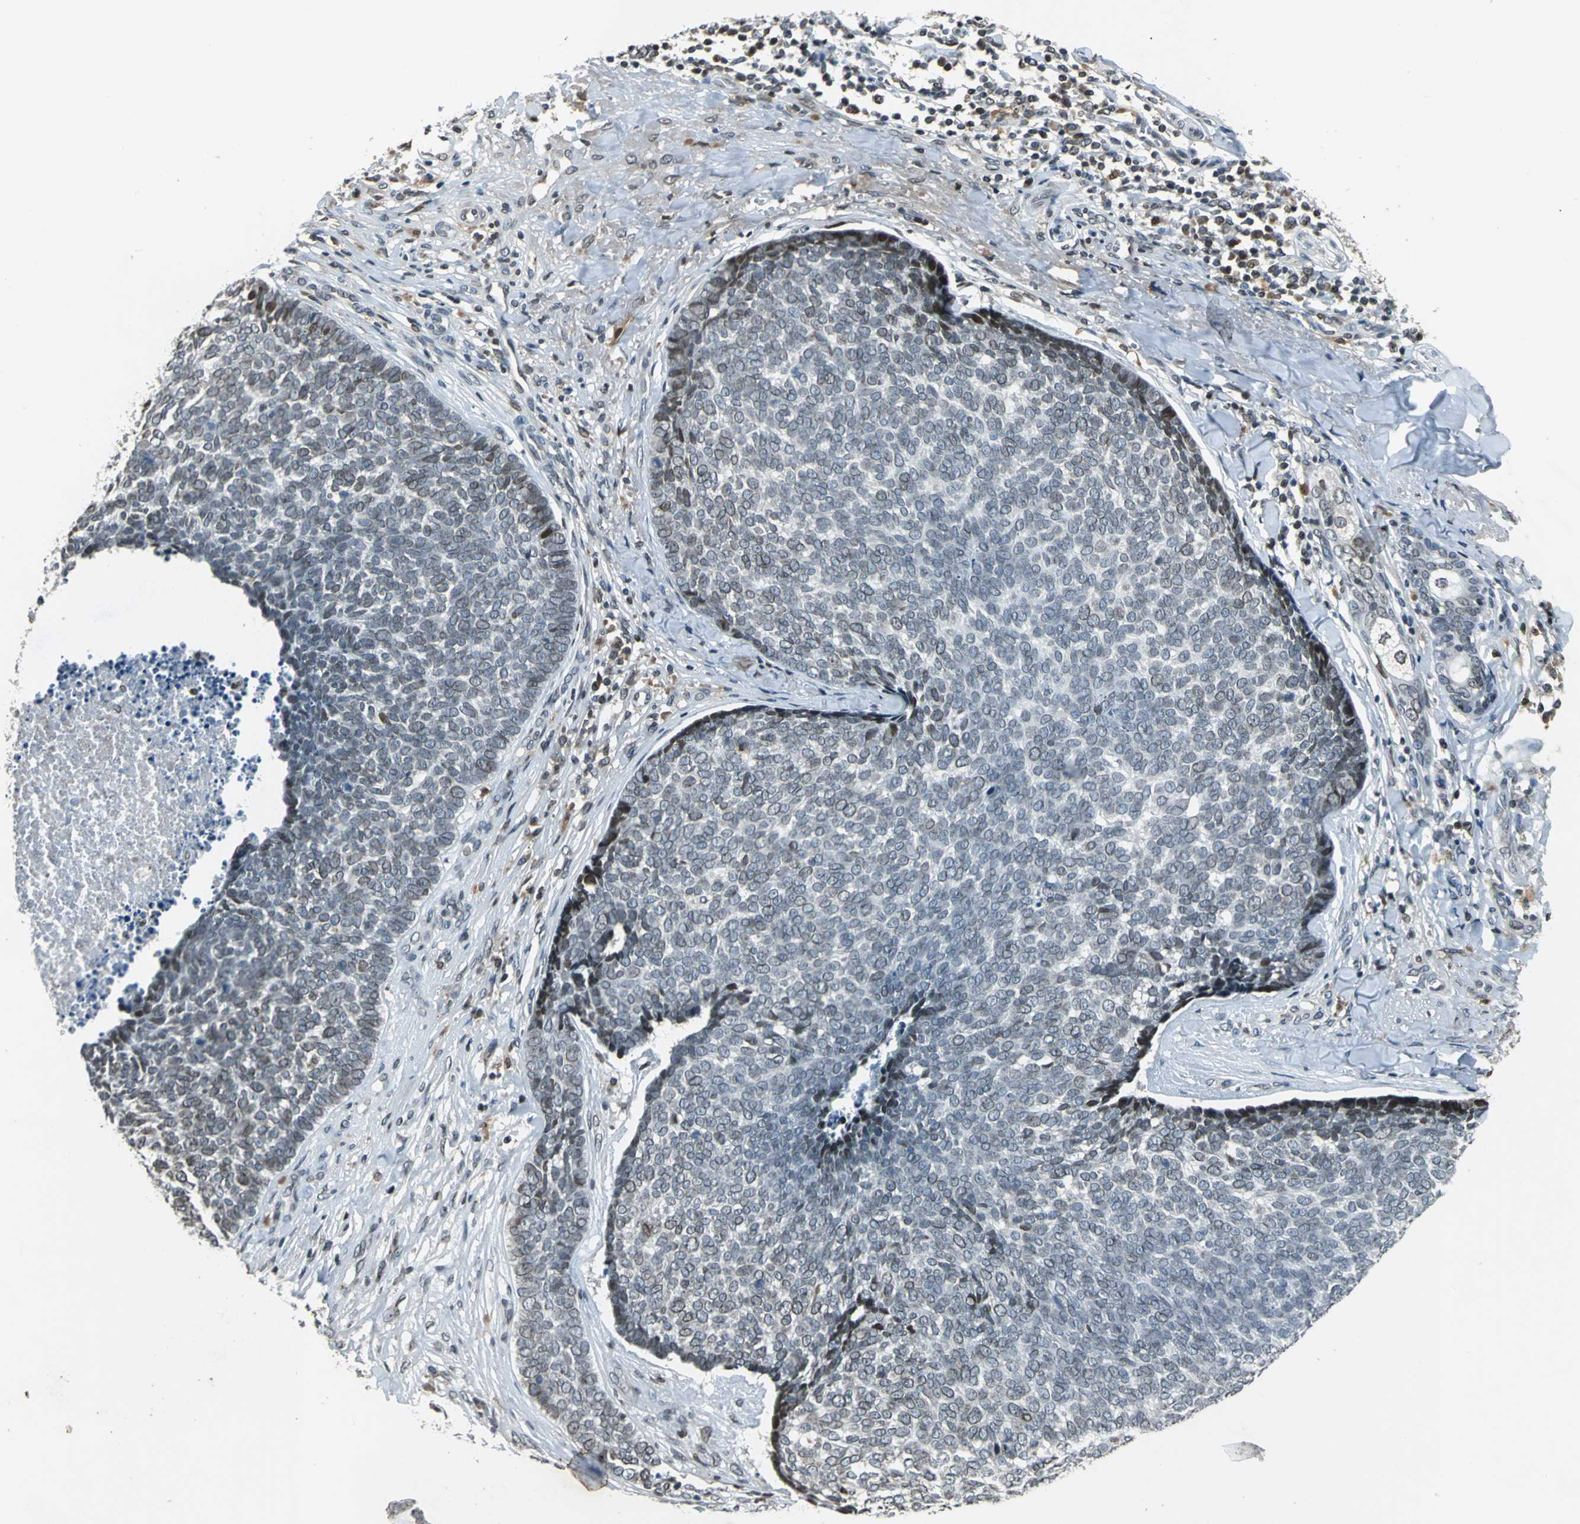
{"staining": {"intensity": "strong", "quantity": "<25%", "location": "cytoplasmic/membranous,nuclear"}, "tissue": "skin cancer", "cell_type": "Tumor cells", "image_type": "cancer", "snomed": [{"axis": "morphology", "description": "Basal cell carcinoma"}, {"axis": "topography", "description": "Skin"}], "caption": "This image demonstrates immunohistochemistry (IHC) staining of human basal cell carcinoma (skin), with medium strong cytoplasmic/membranous and nuclear staining in about <25% of tumor cells.", "gene": "BRIP1", "patient": {"sex": "male", "age": 84}}